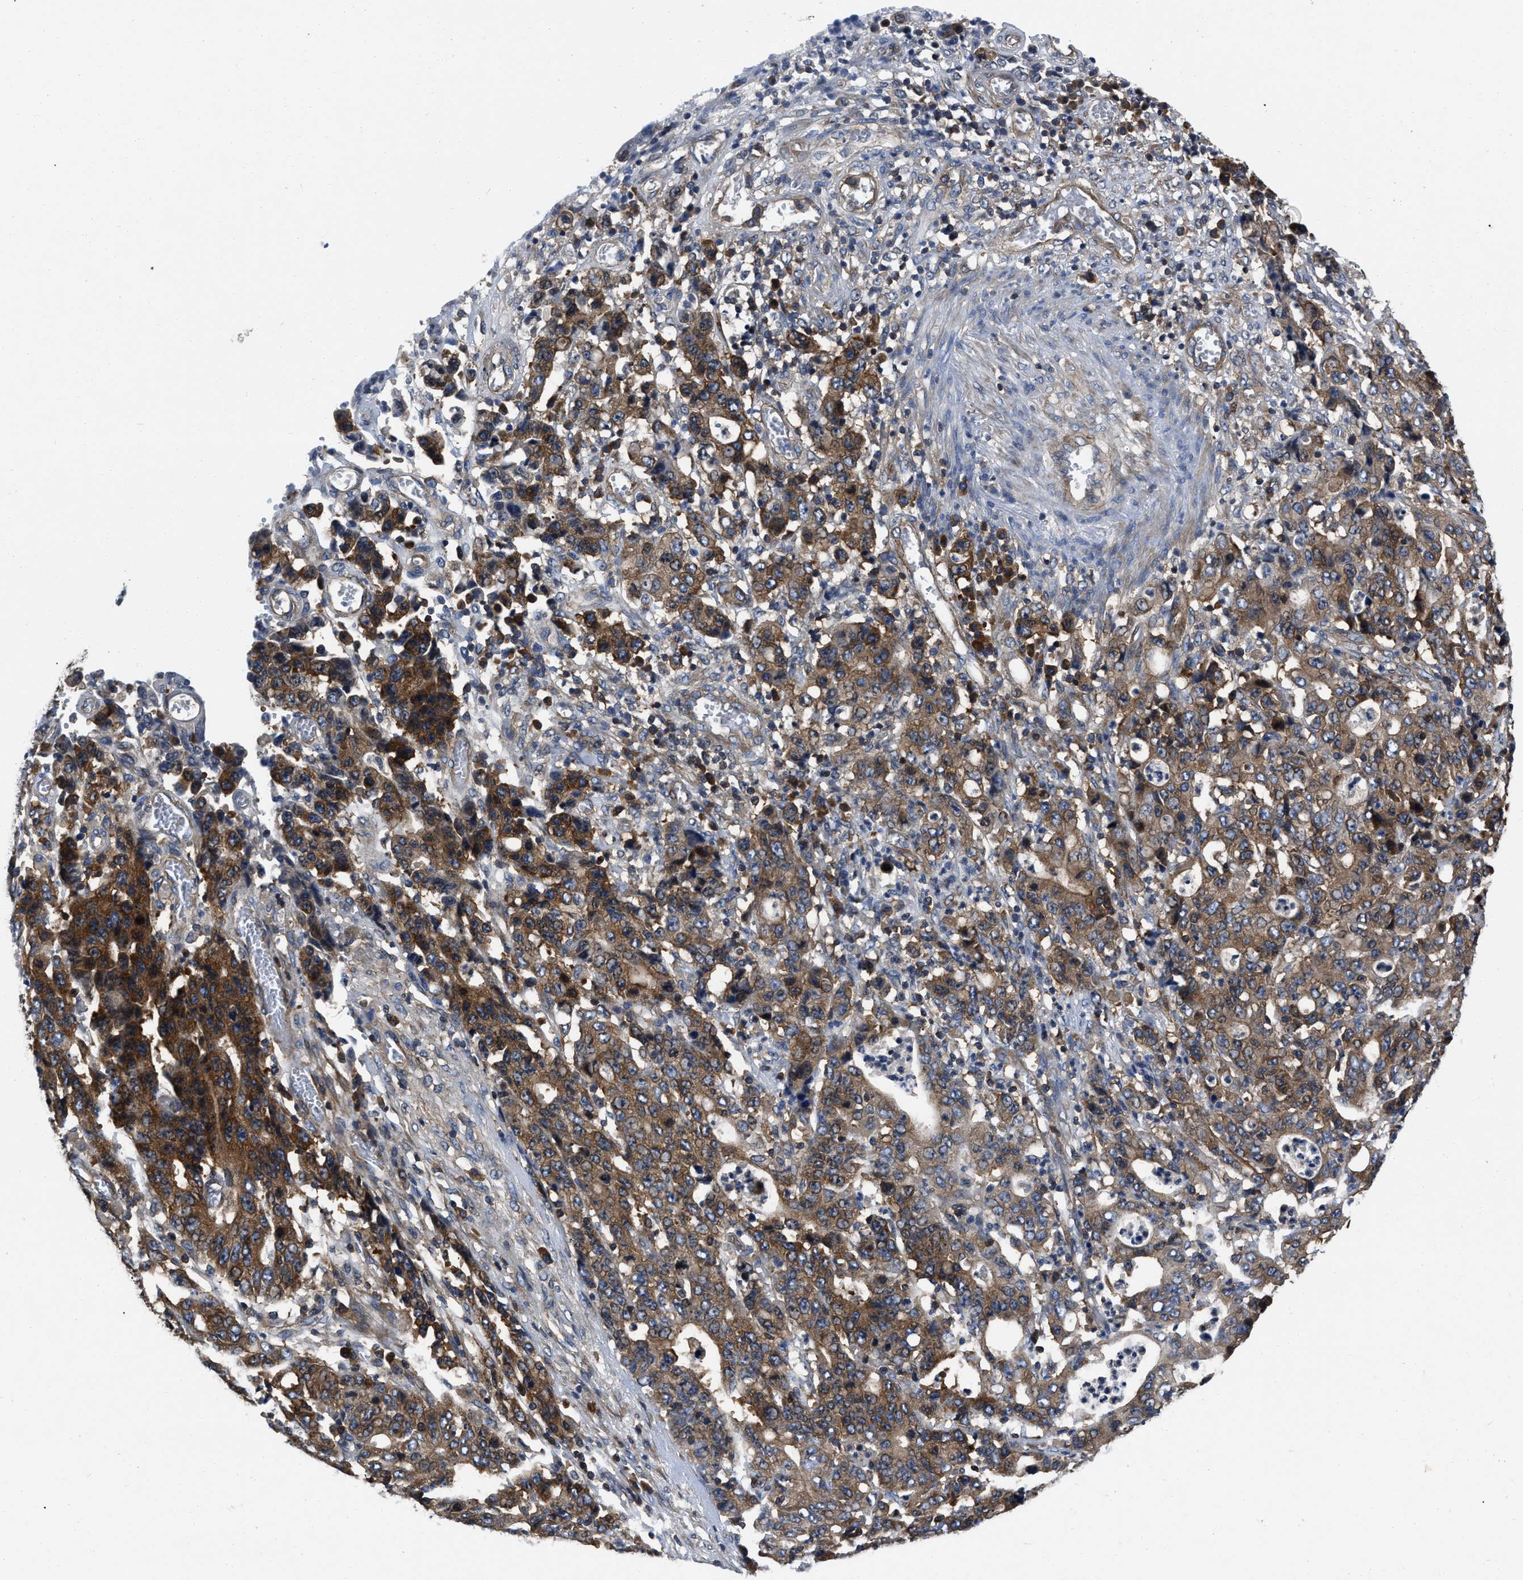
{"staining": {"intensity": "strong", "quantity": ">75%", "location": "cytoplasmic/membranous"}, "tissue": "stomach cancer", "cell_type": "Tumor cells", "image_type": "cancer", "snomed": [{"axis": "morphology", "description": "Adenocarcinoma, NOS"}, {"axis": "topography", "description": "Stomach, upper"}], "caption": "The image demonstrates a brown stain indicating the presence of a protein in the cytoplasmic/membranous of tumor cells in stomach cancer (adenocarcinoma).", "gene": "YARS1", "patient": {"sex": "male", "age": 69}}